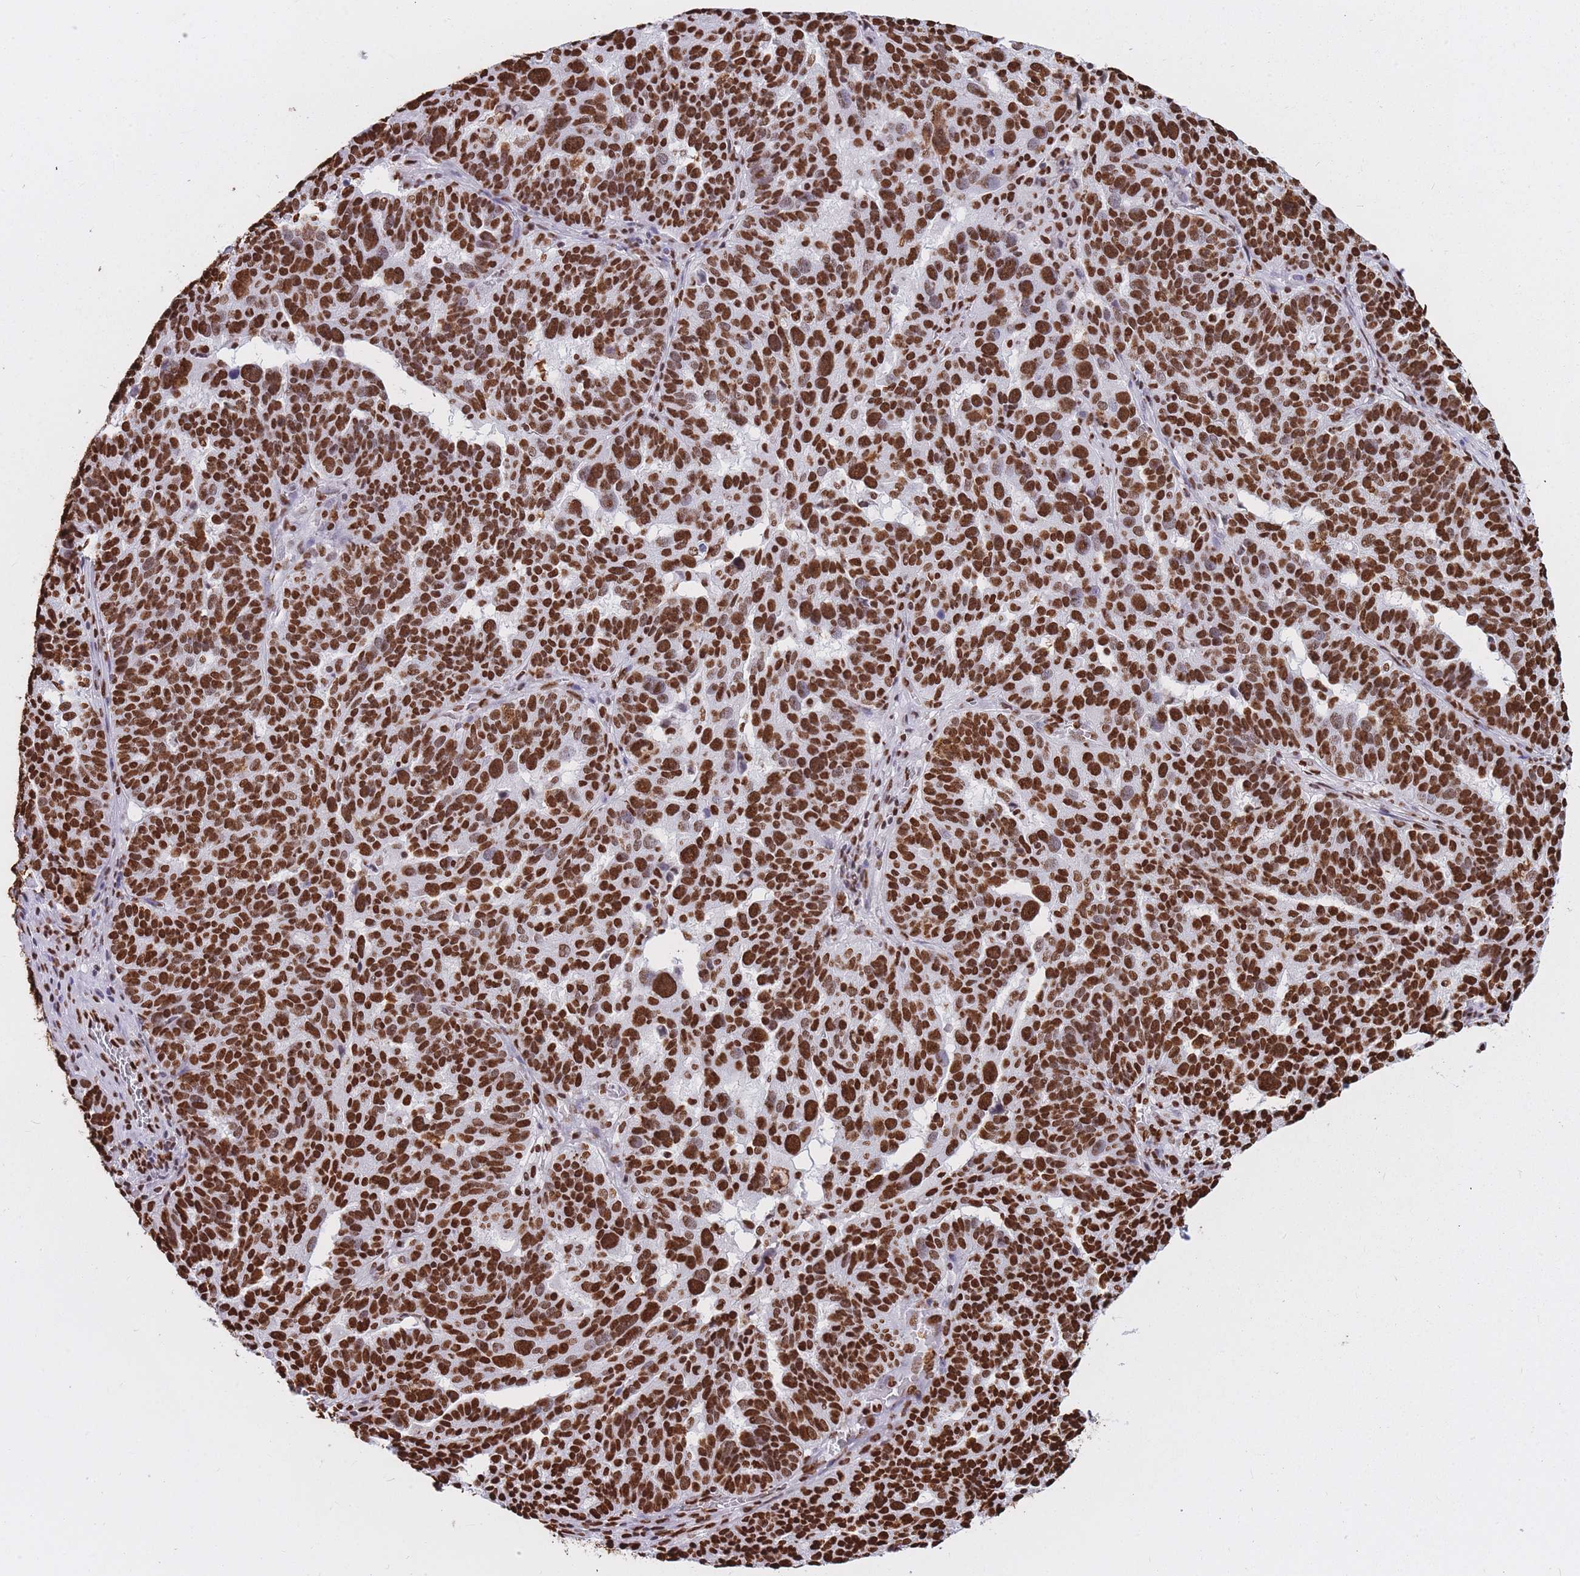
{"staining": {"intensity": "strong", "quantity": ">75%", "location": "nuclear"}, "tissue": "ovarian cancer", "cell_type": "Tumor cells", "image_type": "cancer", "snomed": [{"axis": "morphology", "description": "Cystadenocarcinoma, serous, NOS"}, {"axis": "topography", "description": "Ovary"}], "caption": "A high amount of strong nuclear staining is appreciated in approximately >75% of tumor cells in ovarian serous cystadenocarcinoma tissue.", "gene": "HNRNPUL1", "patient": {"sex": "female", "age": 59}}